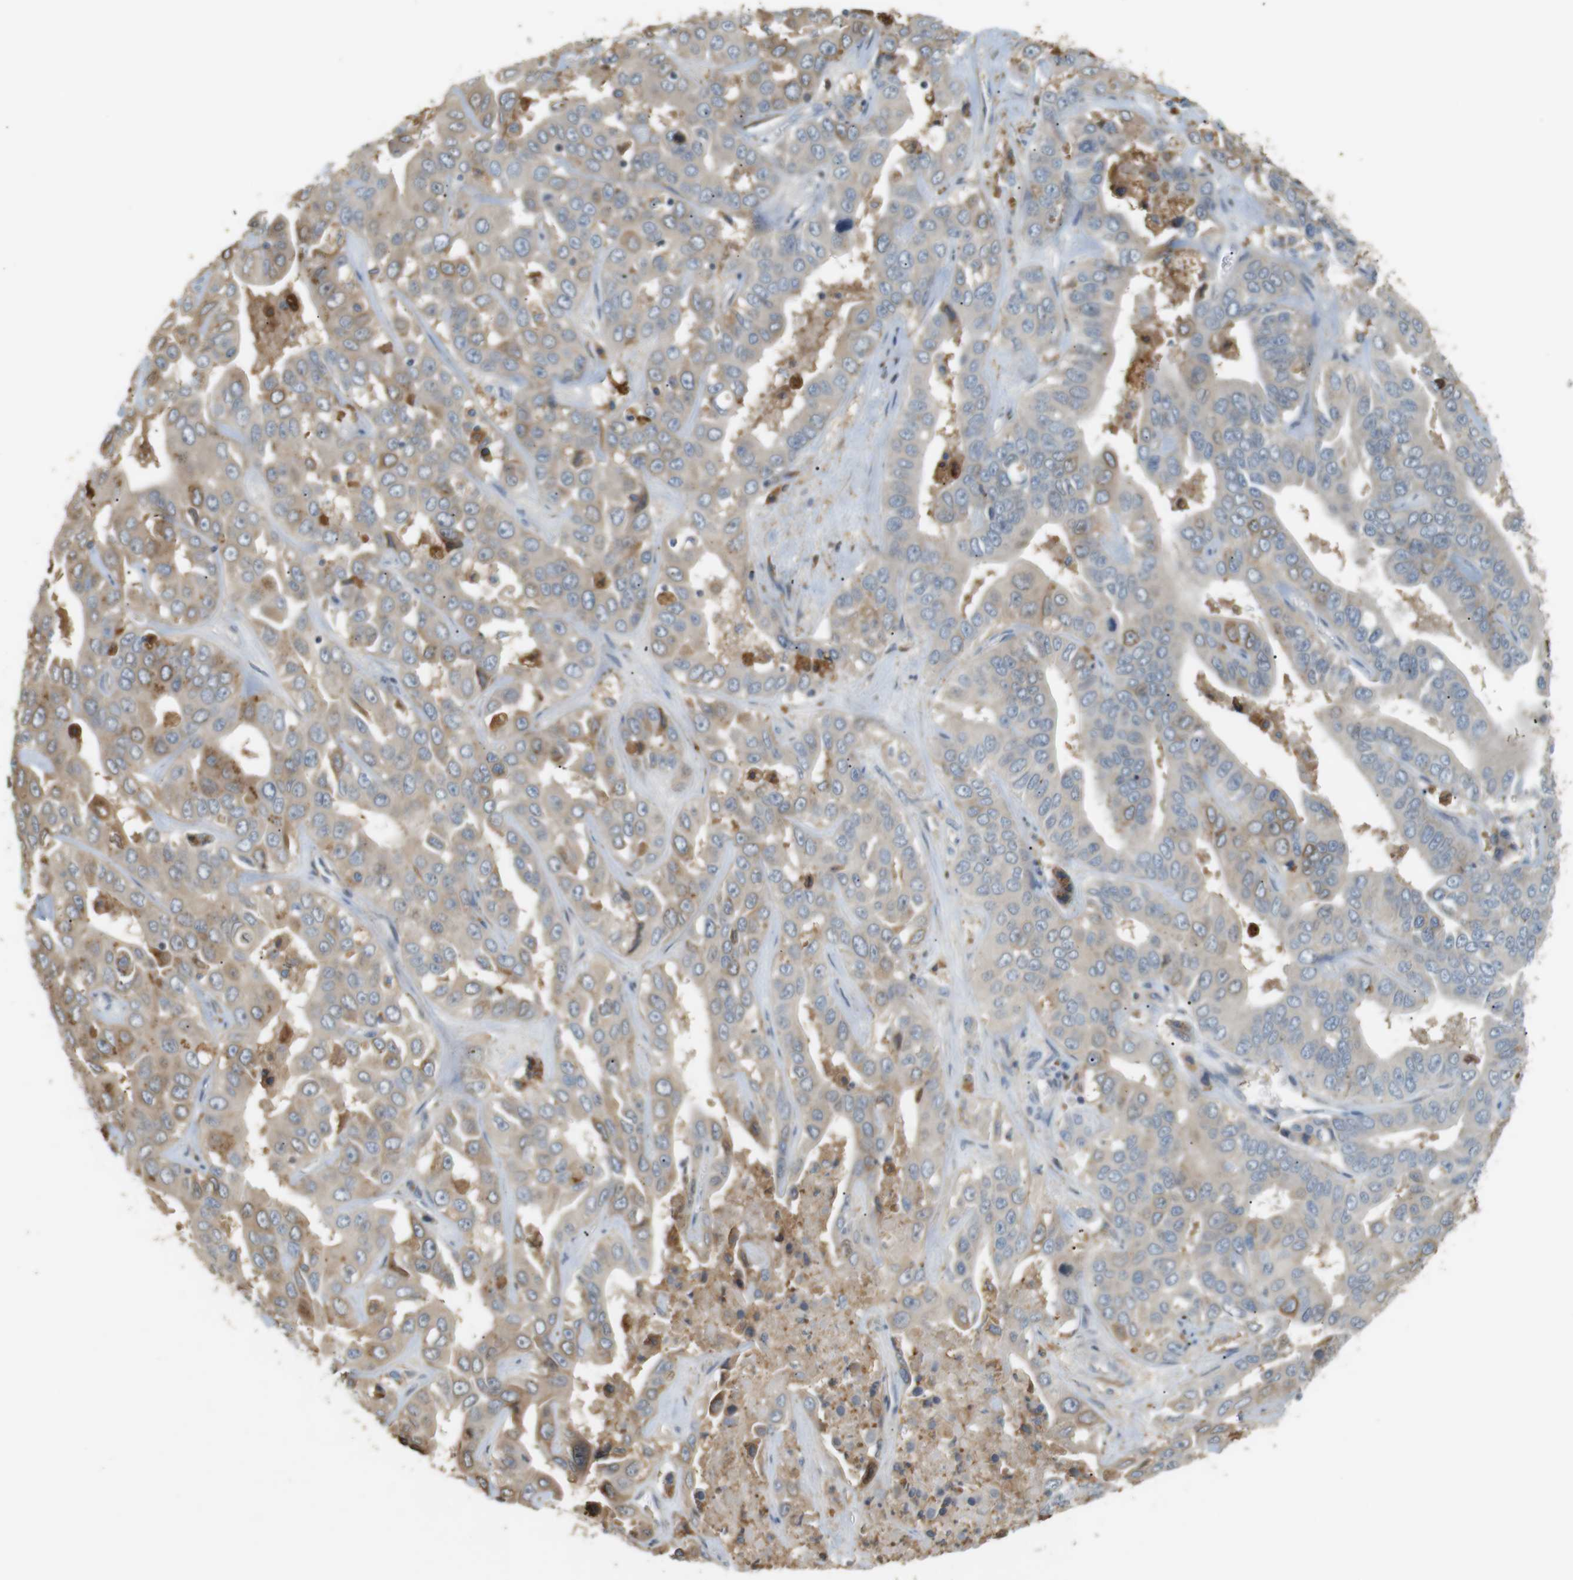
{"staining": {"intensity": "moderate", "quantity": ">75%", "location": "cytoplasmic/membranous"}, "tissue": "liver cancer", "cell_type": "Tumor cells", "image_type": "cancer", "snomed": [{"axis": "morphology", "description": "Cholangiocarcinoma"}, {"axis": "topography", "description": "Liver"}], "caption": "IHC staining of liver cholangiocarcinoma, which displays medium levels of moderate cytoplasmic/membranous expression in about >75% of tumor cells indicating moderate cytoplasmic/membranous protein positivity. The staining was performed using DAB (brown) for protein detection and nuclei were counterstained in hematoxylin (blue).", "gene": "P2RY1", "patient": {"sex": "female", "age": 52}}